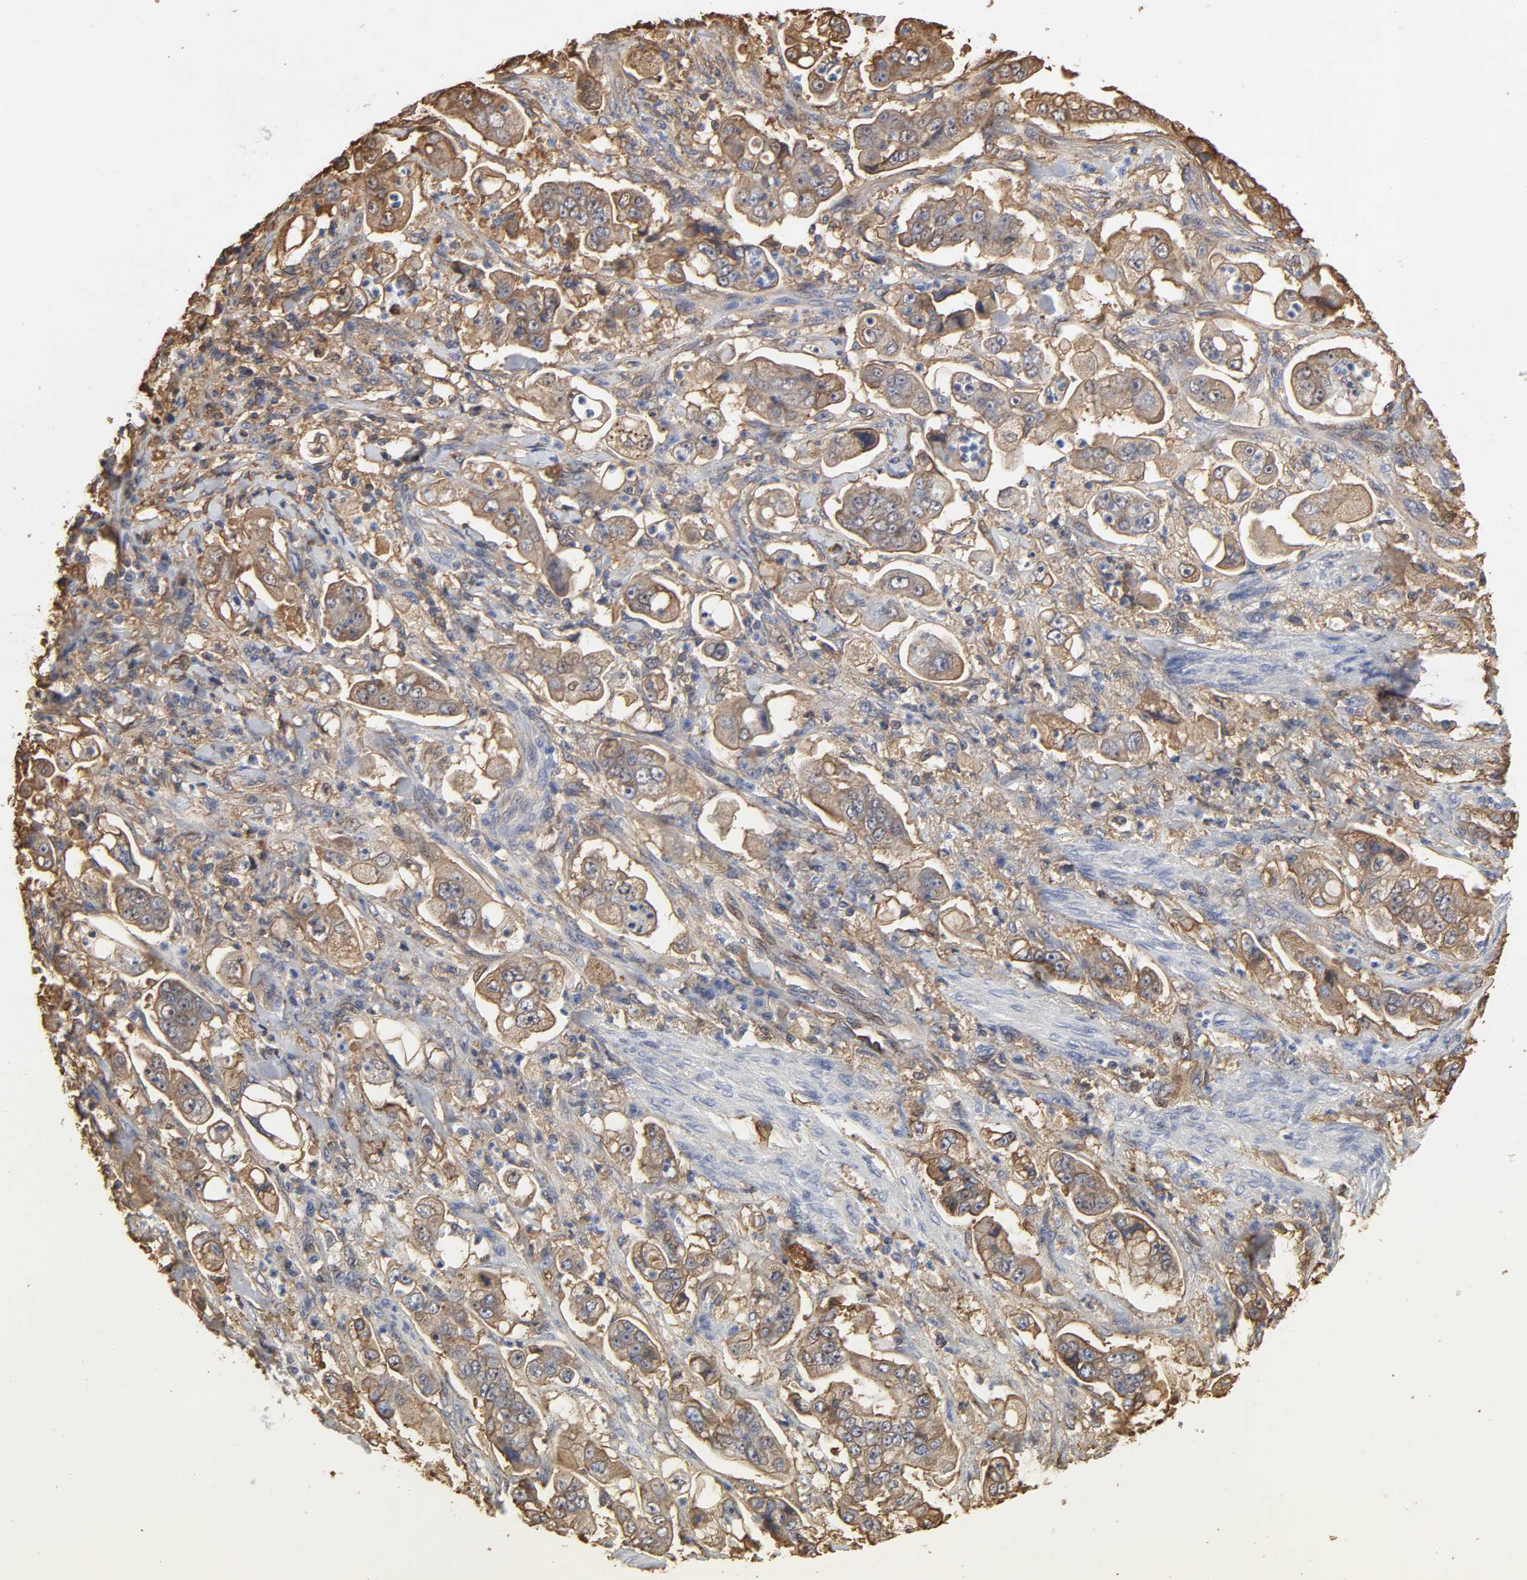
{"staining": {"intensity": "moderate", "quantity": ">75%", "location": "cytoplasmic/membranous"}, "tissue": "stomach cancer", "cell_type": "Tumor cells", "image_type": "cancer", "snomed": [{"axis": "morphology", "description": "Adenocarcinoma, NOS"}, {"axis": "topography", "description": "Stomach"}], "caption": "Human stomach adenocarcinoma stained with a protein marker reveals moderate staining in tumor cells.", "gene": "ANXA2", "patient": {"sex": "male", "age": 62}}